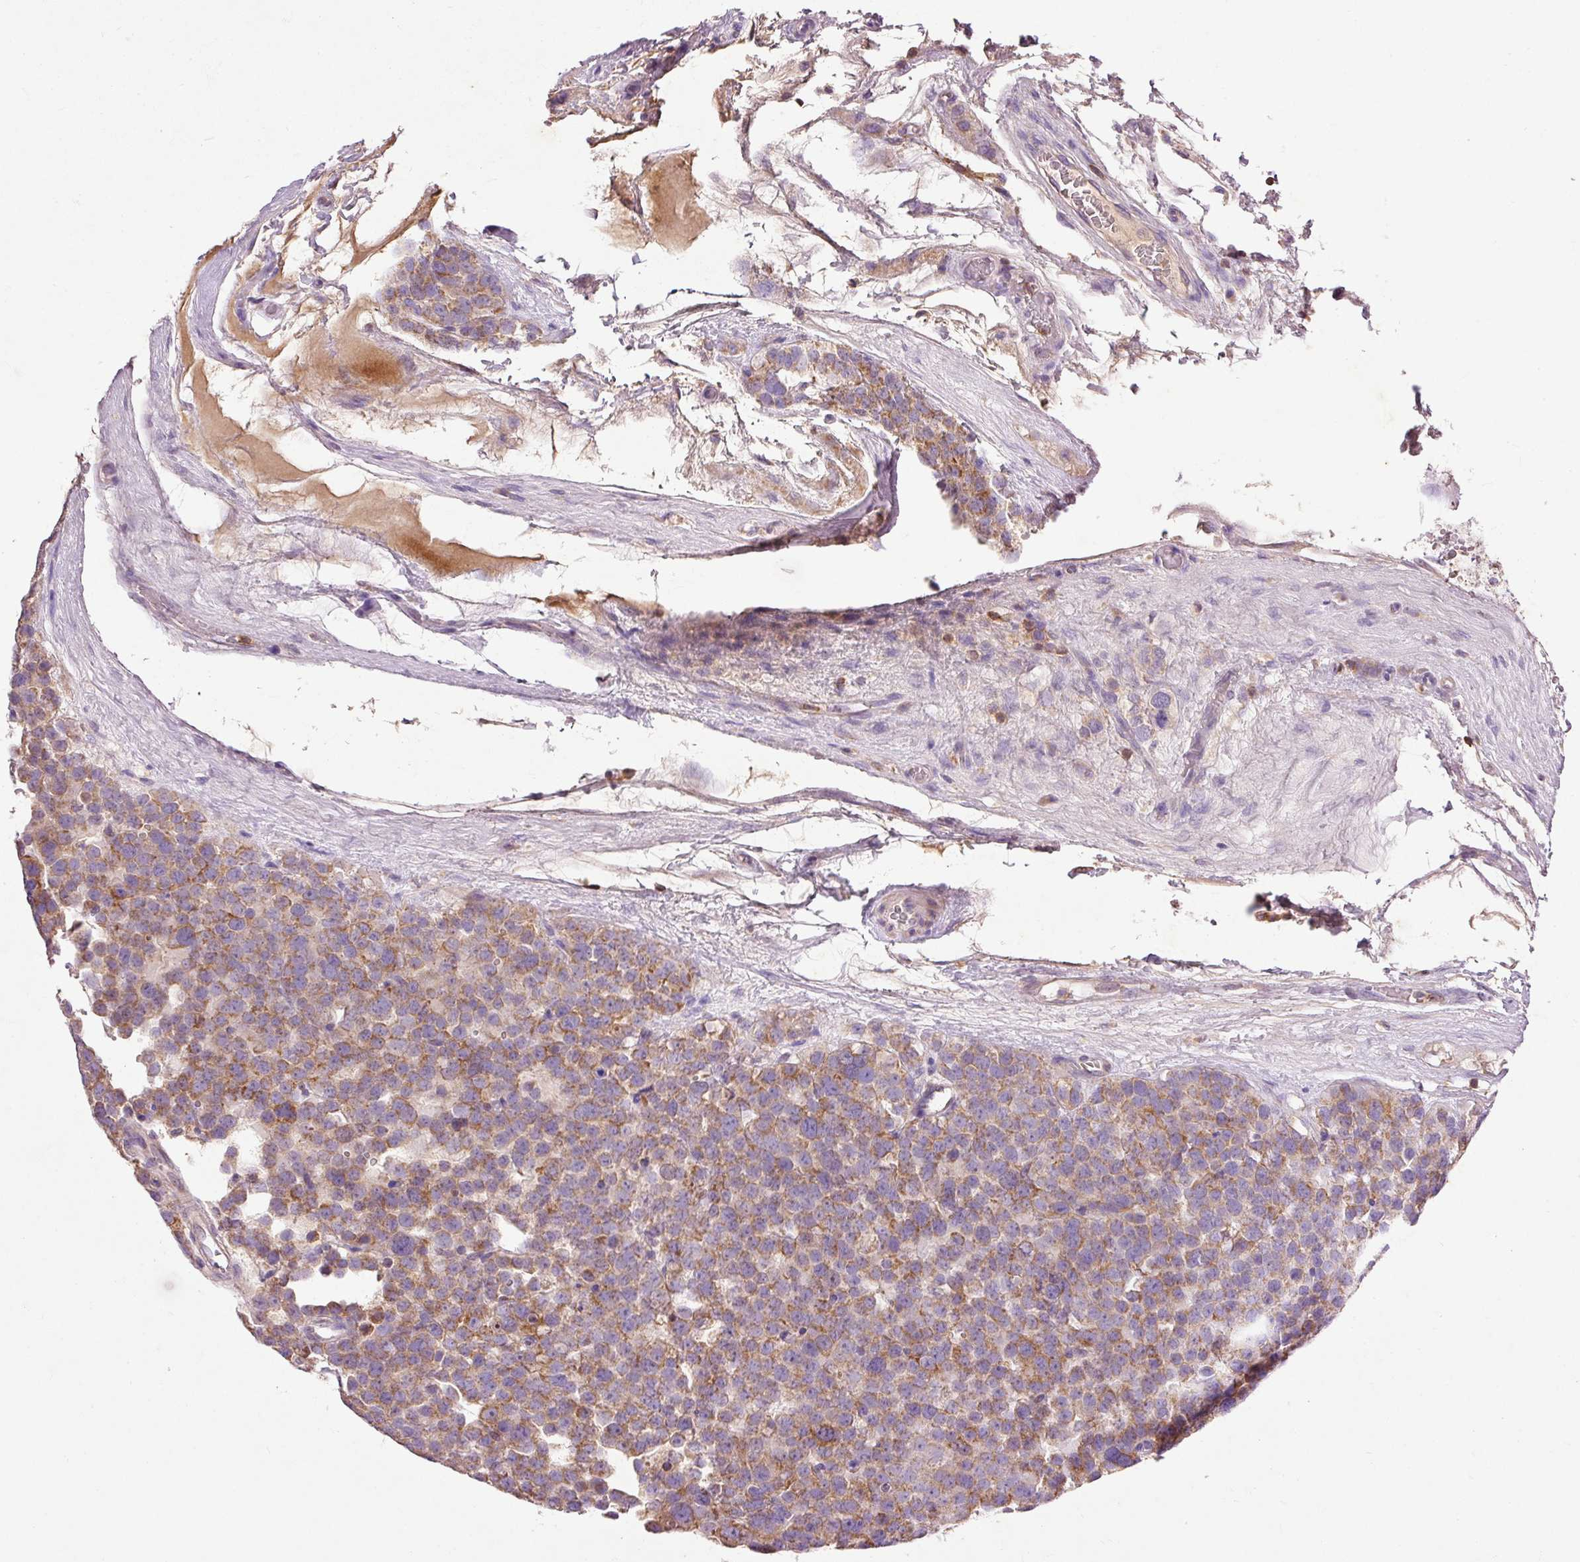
{"staining": {"intensity": "moderate", "quantity": ">75%", "location": "cytoplasmic/membranous"}, "tissue": "testis cancer", "cell_type": "Tumor cells", "image_type": "cancer", "snomed": [{"axis": "morphology", "description": "Seminoma, NOS"}, {"axis": "topography", "description": "Testis"}], "caption": "A medium amount of moderate cytoplasmic/membranous expression is identified in approximately >75% of tumor cells in testis seminoma tissue. (Brightfield microscopy of DAB IHC at high magnification).", "gene": "IMMT", "patient": {"sex": "male", "age": 71}}